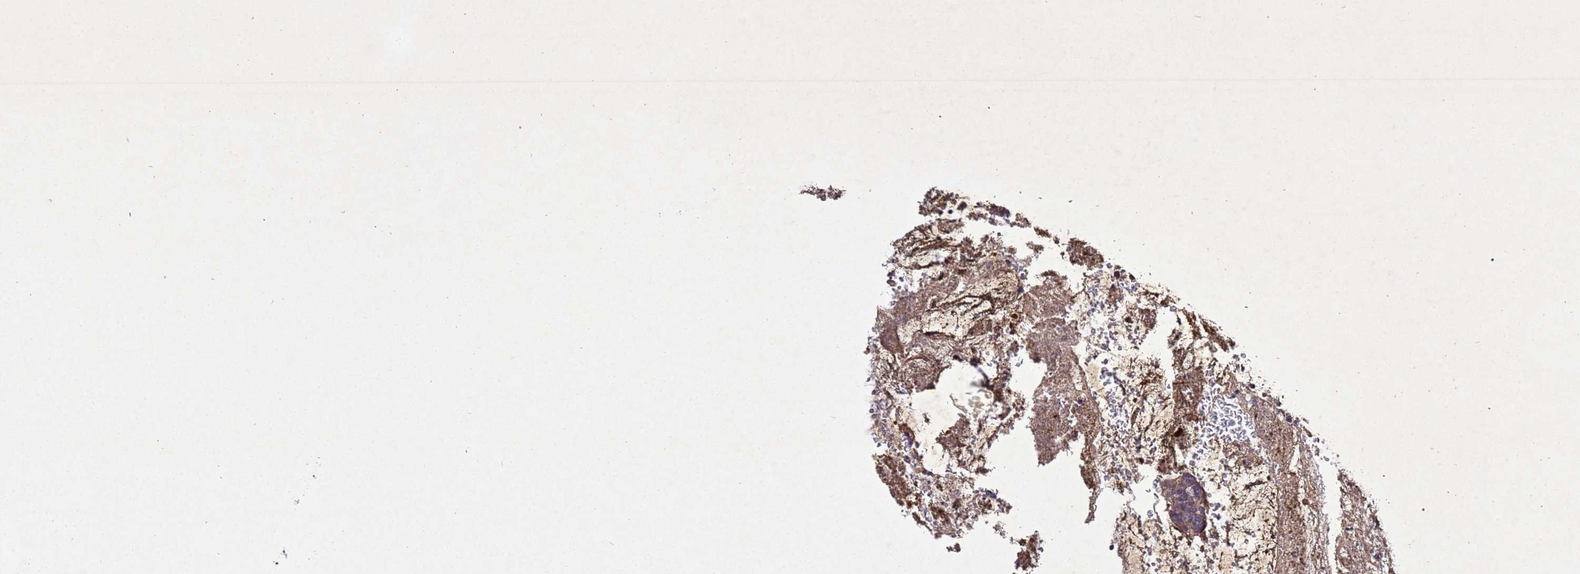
{"staining": {"intensity": "weak", "quantity": "25%-75%", "location": "cytoplasmic/membranous"}, "tissue": "colorectal cancer", "cell_type": "Tumor cells", "image_type": "cancer", "snomed": [{"axis": "morphology", "description": "Normal tissue, NOS"}, {"axis": "morphology", "description": "Adenocarcinoma, NOS"}, {"axis": "topography", "description": "Colon"}], "caption": "A brown stain highlights weak cytoplasmic/membranous positivity of a protein in colorectal cancer tumor cells.", "gene": "SV2B", "patient": {"sex": "female", "age": 75}}